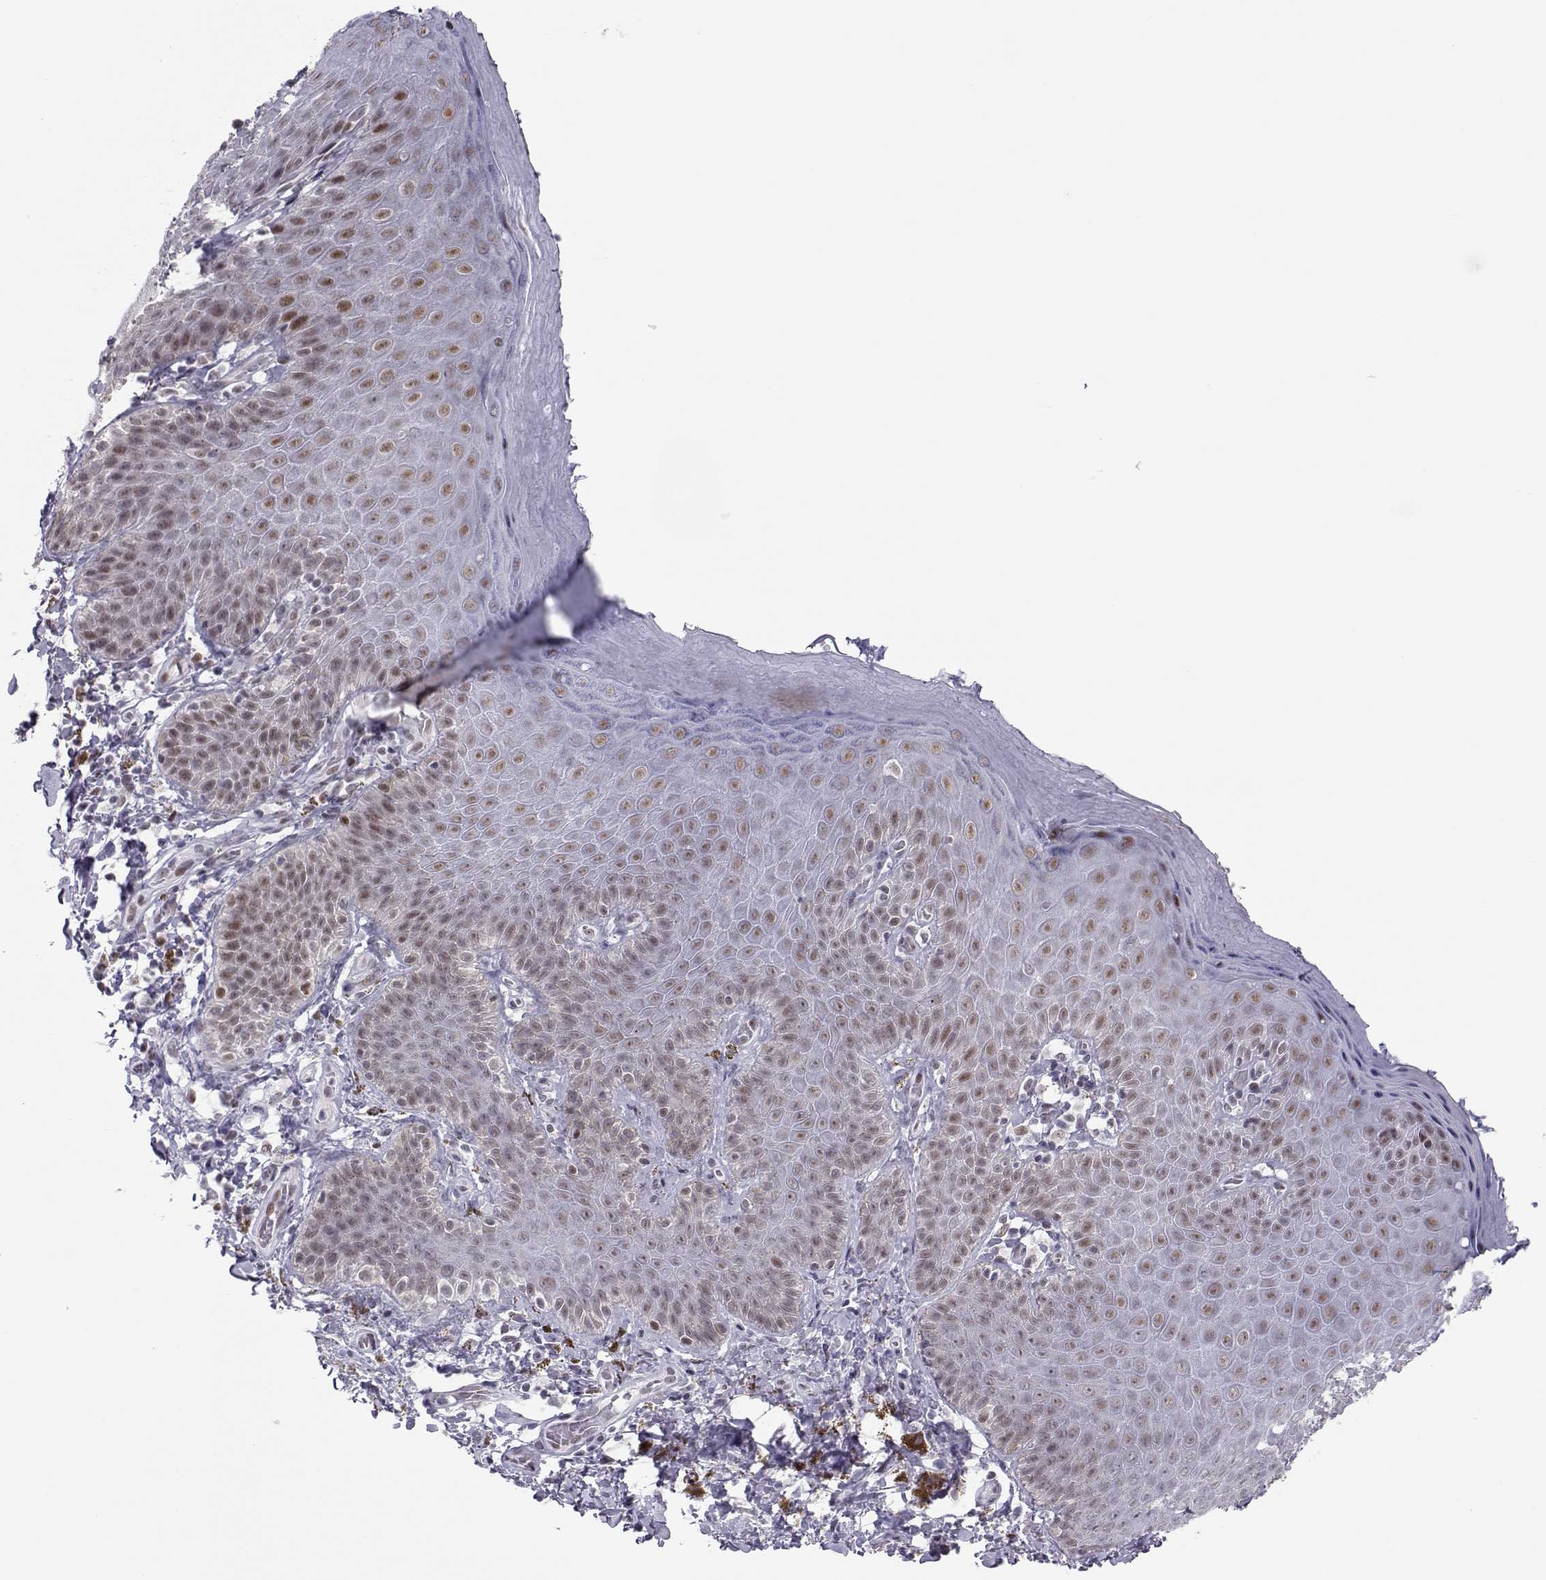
{"staining": {"intensity": "weak", "quantity": ">75%", "location": "nuclear"}, "tissue": "skin", "cell_type": "Epidermal cells", "image_type": "normal", "snomed": [{"axis": "morphology", "description": "Normal tissue, NOS"}, {"axis": "topography", "description": "Anal"}], "caption": "Epidermal cells show weak nuclear positivity in about >75% of cells in unremarkable skin.", "gene": "SIX6", "patient": {"sex": "male", "age": 53}}